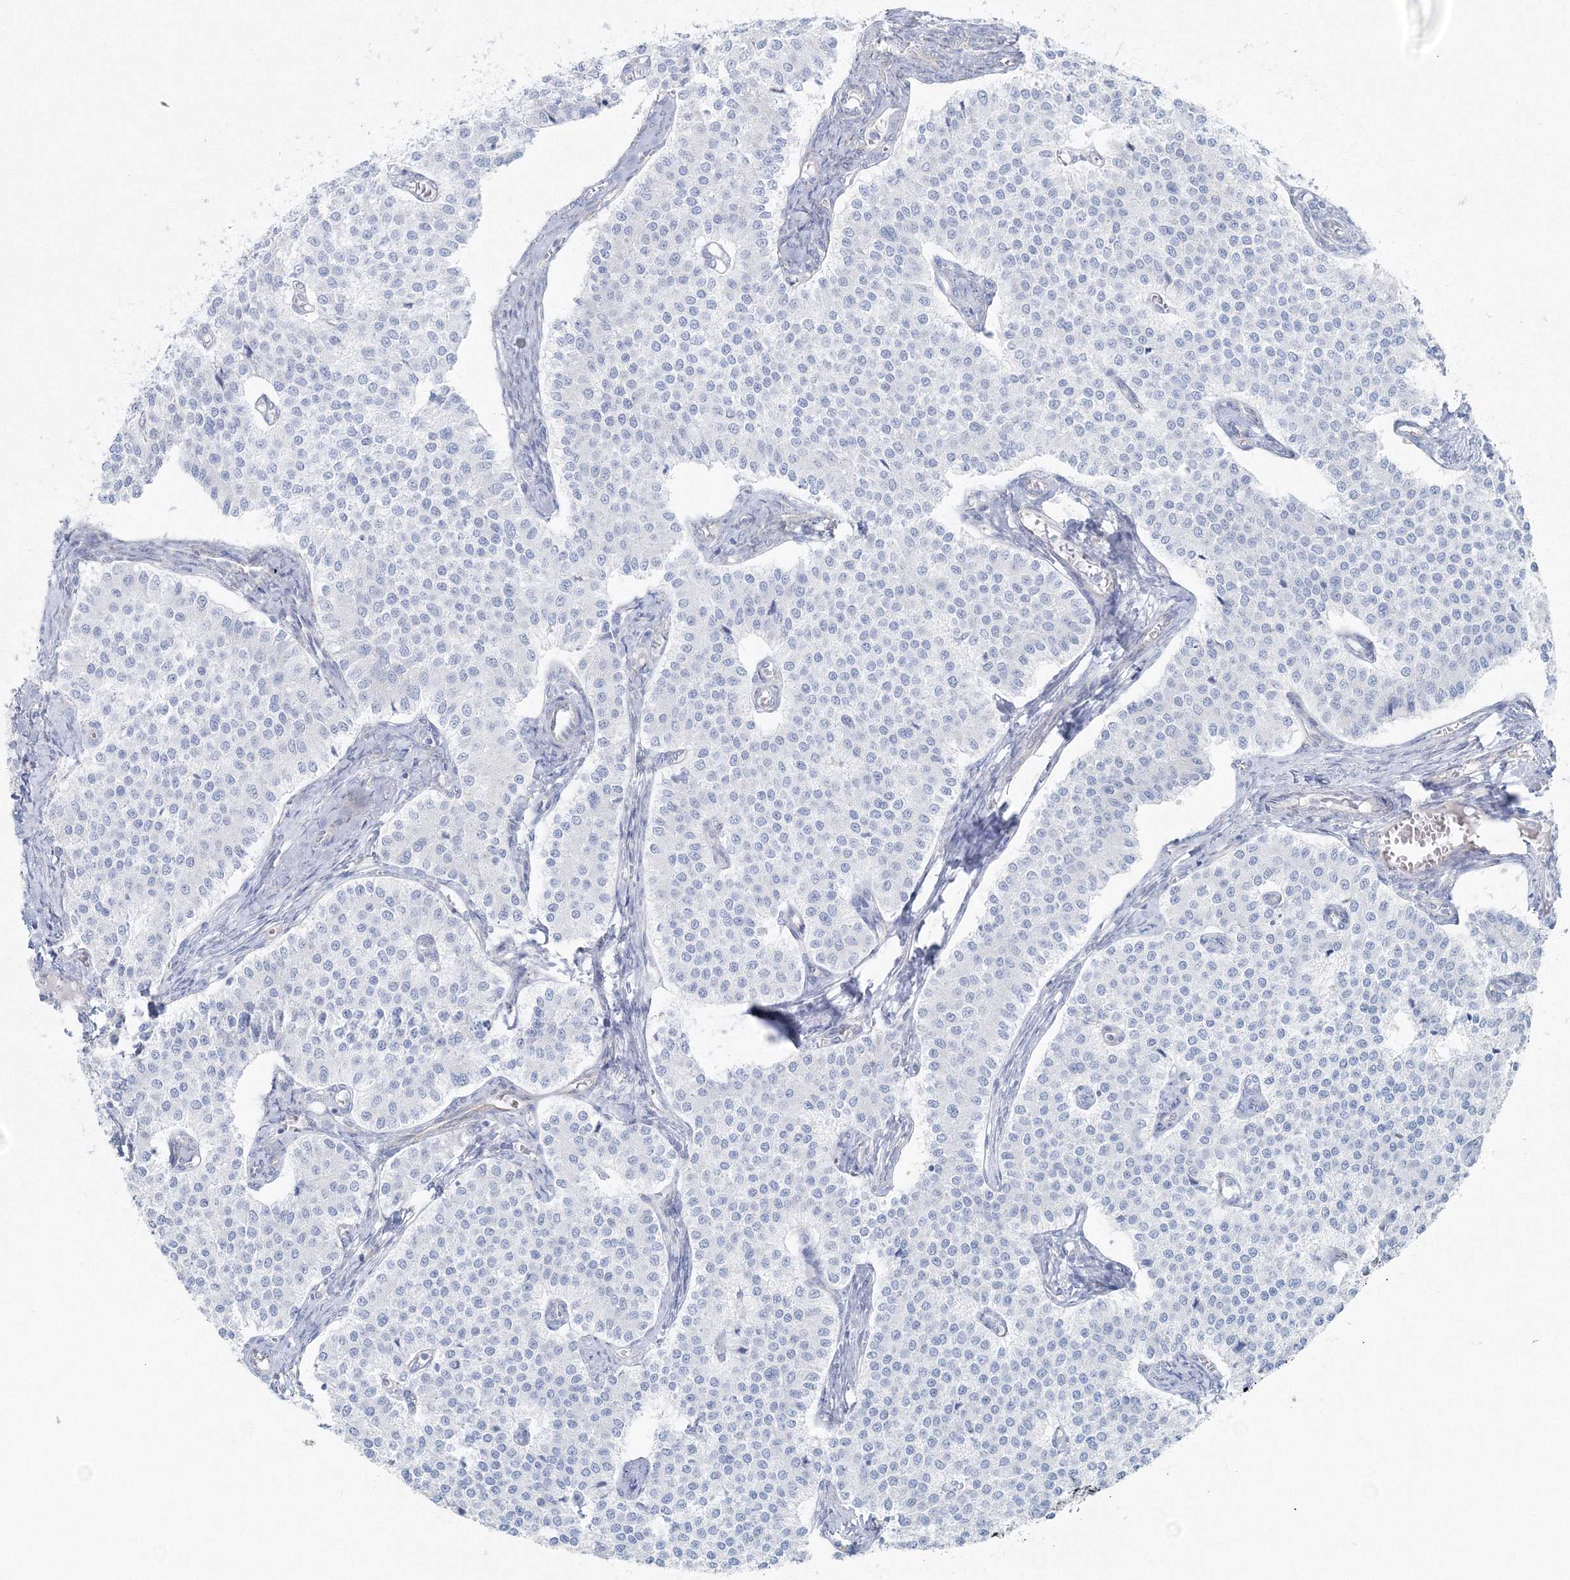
{"staining": {"intensity": "negative", "quantity": "none", "location": "none"}, "tissue": "carcinoid", "cell_type": "Tumor cells", "image_type": "cancer", "snomed": [{"axis": "morphology", "description": "Carcinoid, malignant, NOS"}, {"axis": "topography", "description": "Colon"}], "caption": "Tumor cells show no significant expression in malignant carcinoid.", "gene": "RCN1", "patient": {"sex": "female", "age": 52}}